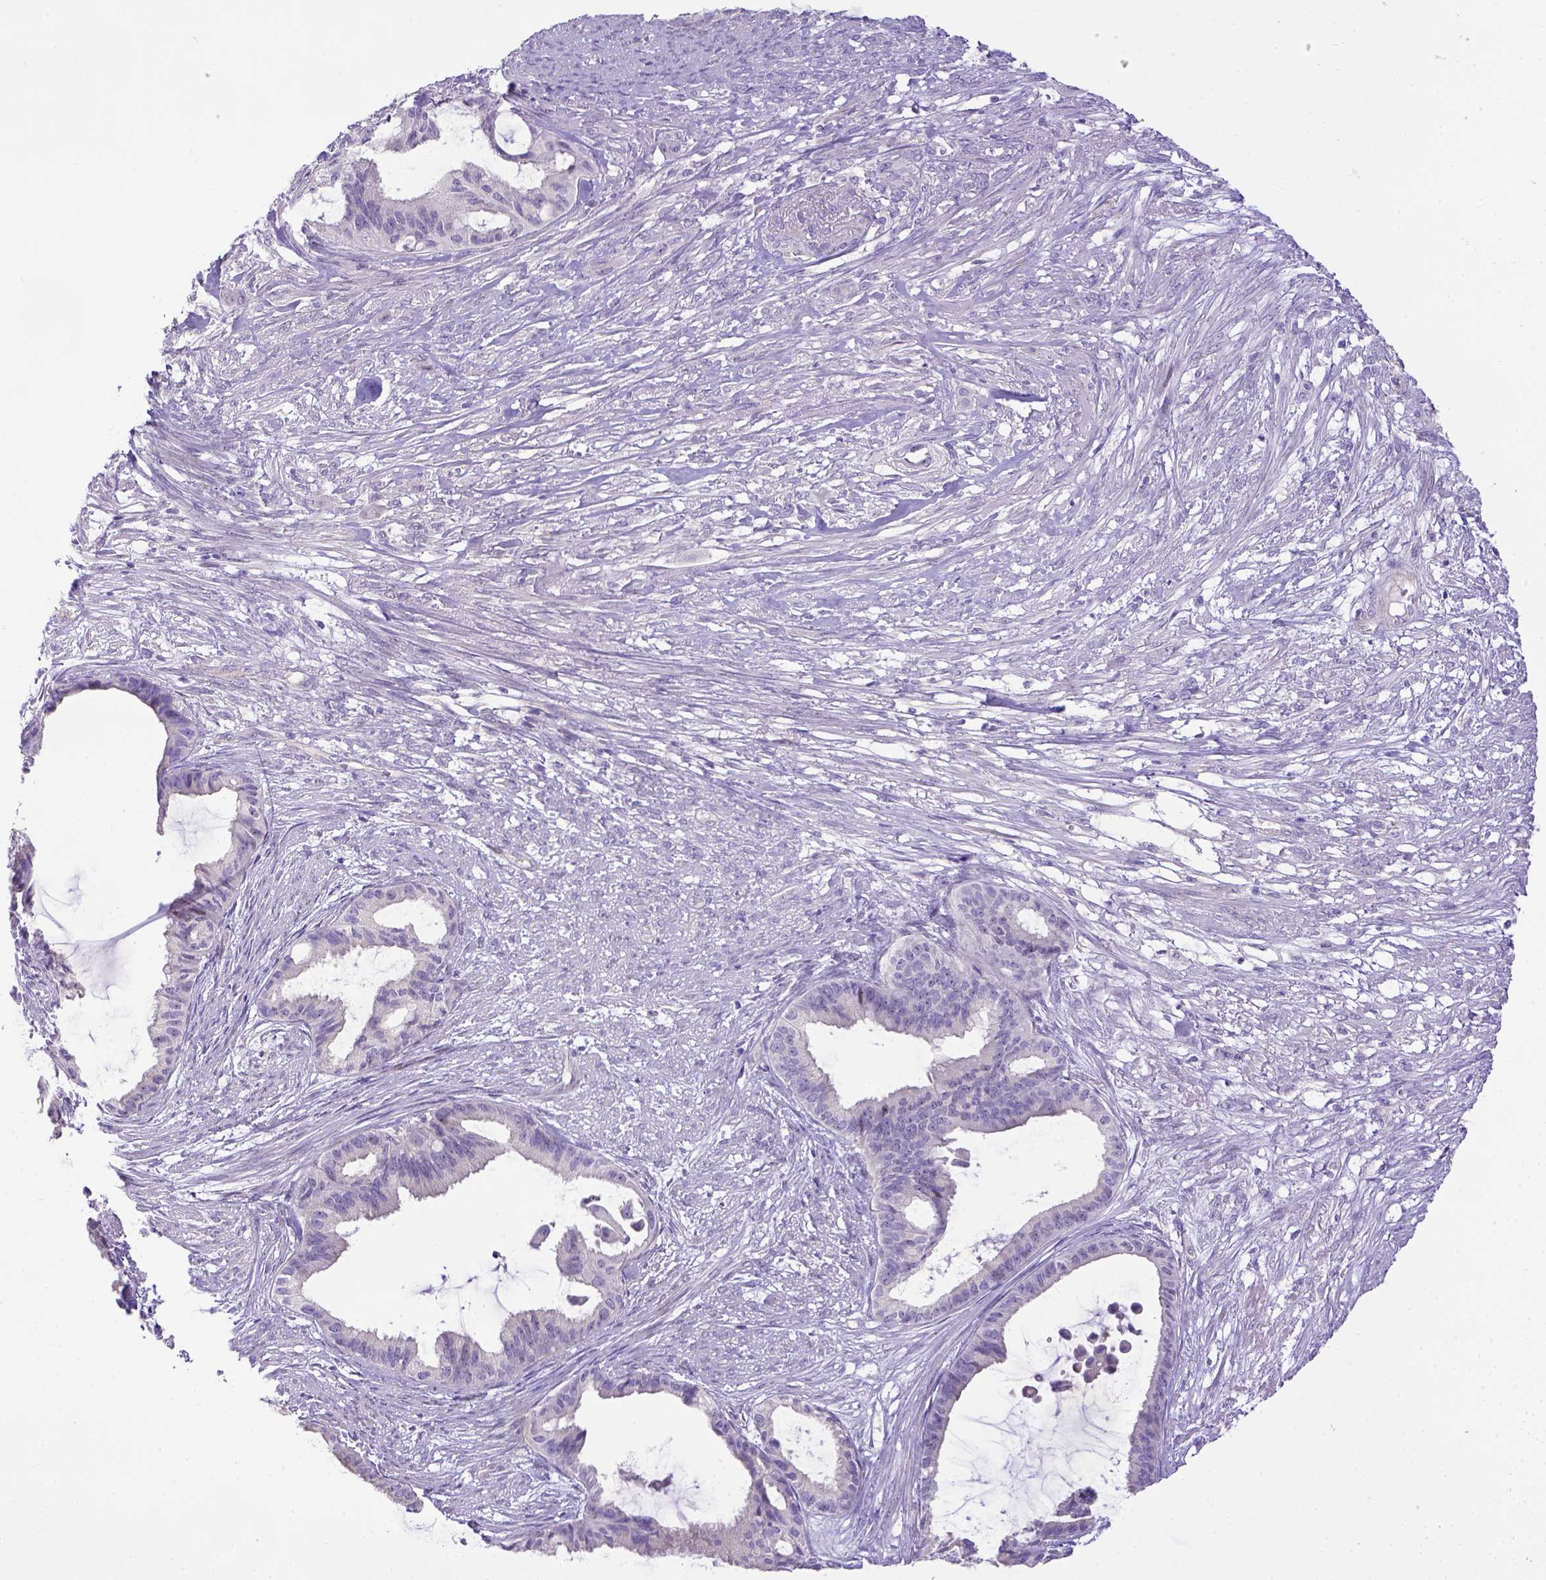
{"staining": {"intensity": "negative", "quantity": "none", "location": "none"}, "tissue": "endometrial cancer", "cell_type": "Tumor cells", "image_type": "cancer", "snomed": [{"axis": "morphology", "description": "Adenocarcinoma, NOS"}, {"axis": "topography", "description": "Endometrium"}], "caption": "This photomicrograph is of adenocarcinoma (endometrial) stained with immunohistochemistry (IHC) to label a protein in brown with the nuclei are counter-stained blue. There is no expression in tumor cells. (Brightfield microscopy of DAB immunohistochemistry (IHC) at high magnification).", "gene": "CD40", "patient": {"sex": "female", "age": 86}}